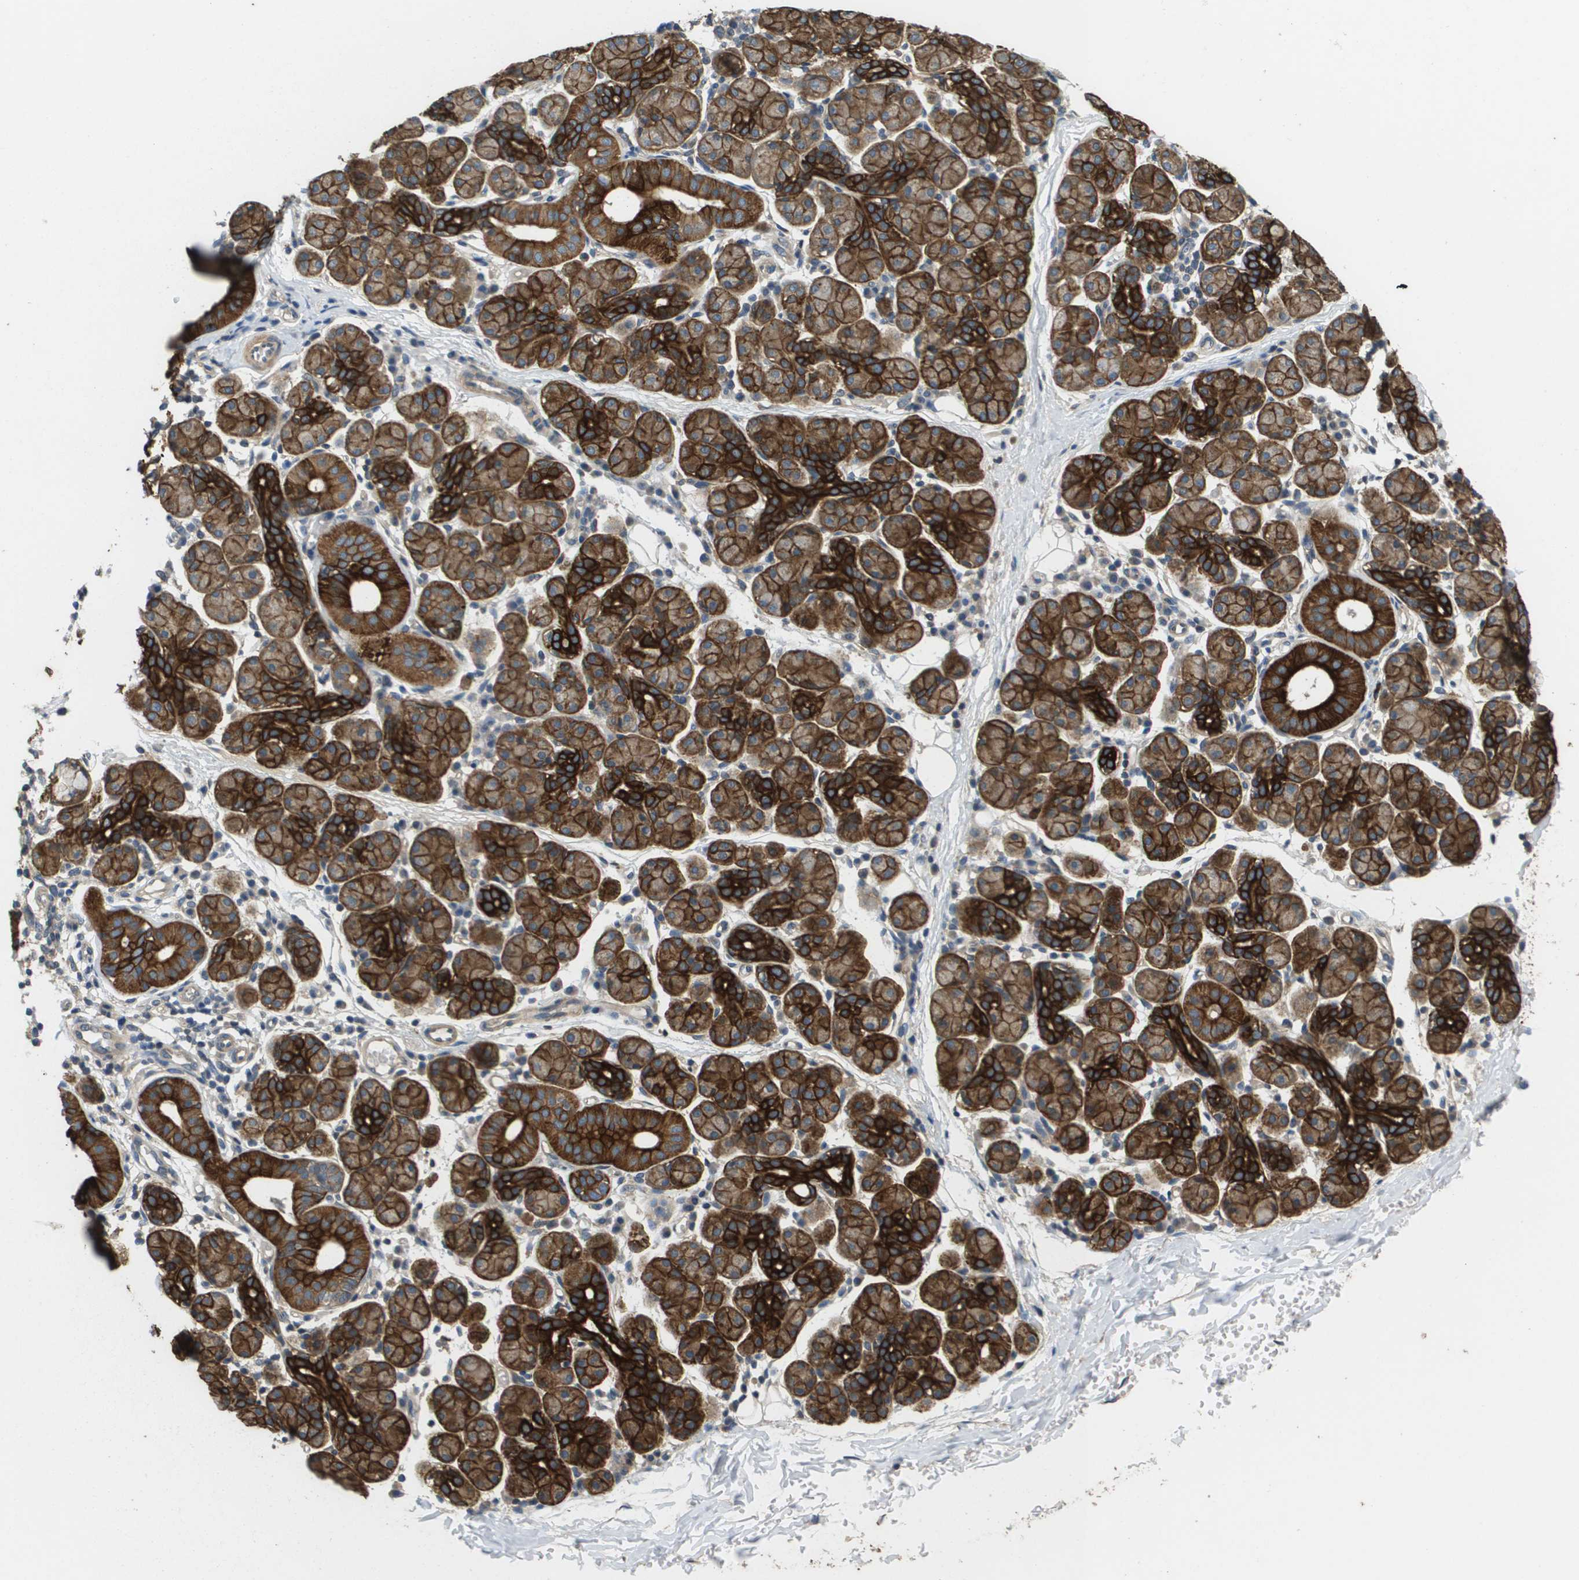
{"staining": {"intensity": "strong", "quantity": ">75%", "location": "cytoplasmic/membranous"}, "tissue": "salivary gland", "cell_type": "Glandular cells", "image_type": "normal", "snomed": [{"axis": "morphology", "description": "Normal tissue, NOS"}, {"axis": "morphology", "description": "Inflammation, NOS"}, {"axis": "topography", "description": "Lymph node"}, {"axis": "topography", "description": "Salivary gland"}], "caption": "Immunohistochemistry (IHC) (DAB) staining of unremarkable salivary gland shows strong cytoplasmic/membranous protein positivity in approximately >75% of glandular cells. (Stains: DAB (3,3'-diaminobenzidine) in brown, nuclei in blue, Microscopy: brightfield microscopy at high magnification).", "gene": "KRT23", "patient": {"sex": "male", "age": 3}}